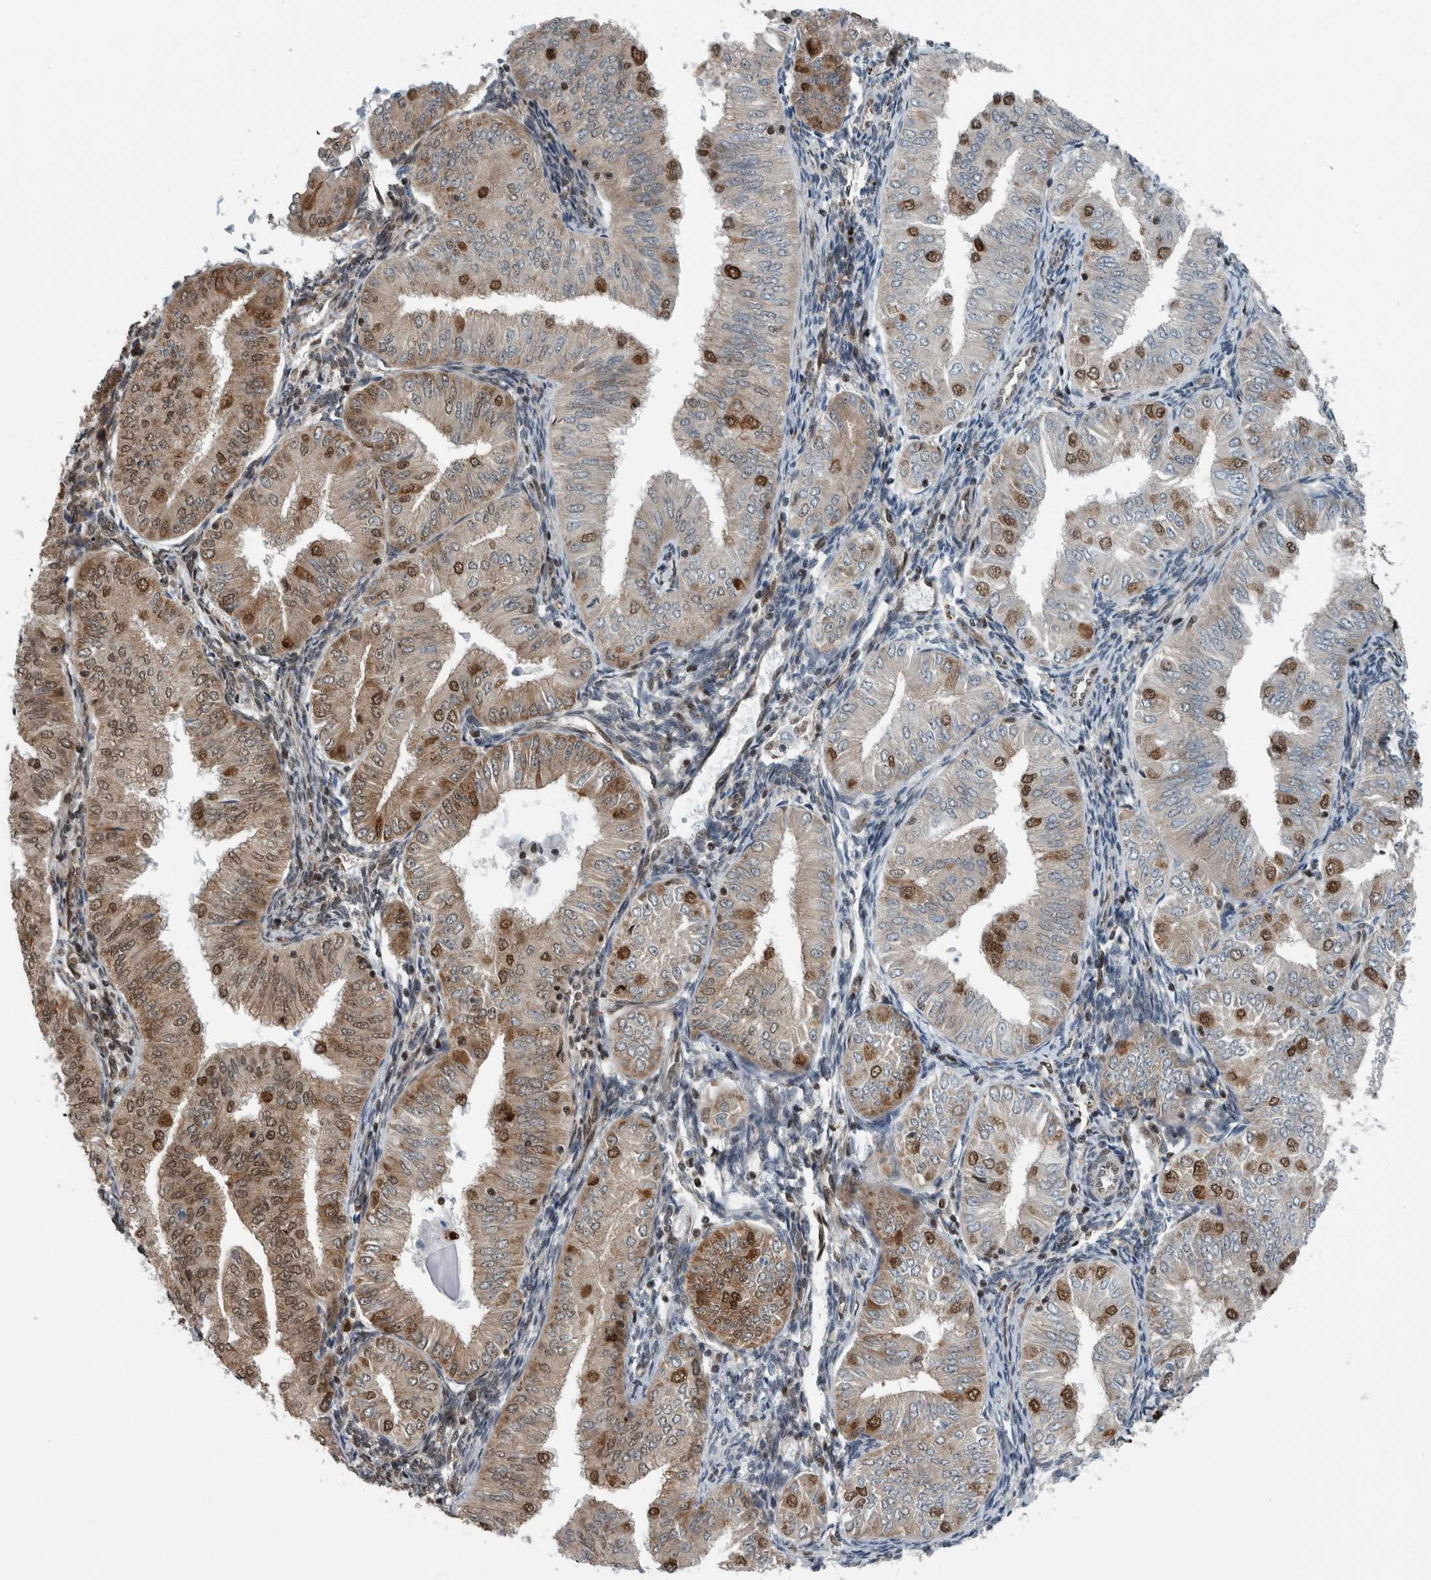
{"staining": {"intensity": "strong", "quantity": "25%-75%", "location": "nuclear"}, "tissue": "endometrial cancer", "cell_type": "Tumor cells", "image_type": "cancer", "snomed": [{"axis": "morphology", "description": "Normal tissue, NOS"}, {"axis": "morphology", "description": "Adenocarcinoma, NOS"}, {"axis": "topography", "description": "Endometrium"}], "caption": "Endometrial cancer stained with a protein marker exhibits strong staining in tumor cells.", "gene": "DNMT3A", "patient": {"sex": "female", "age": 53}}